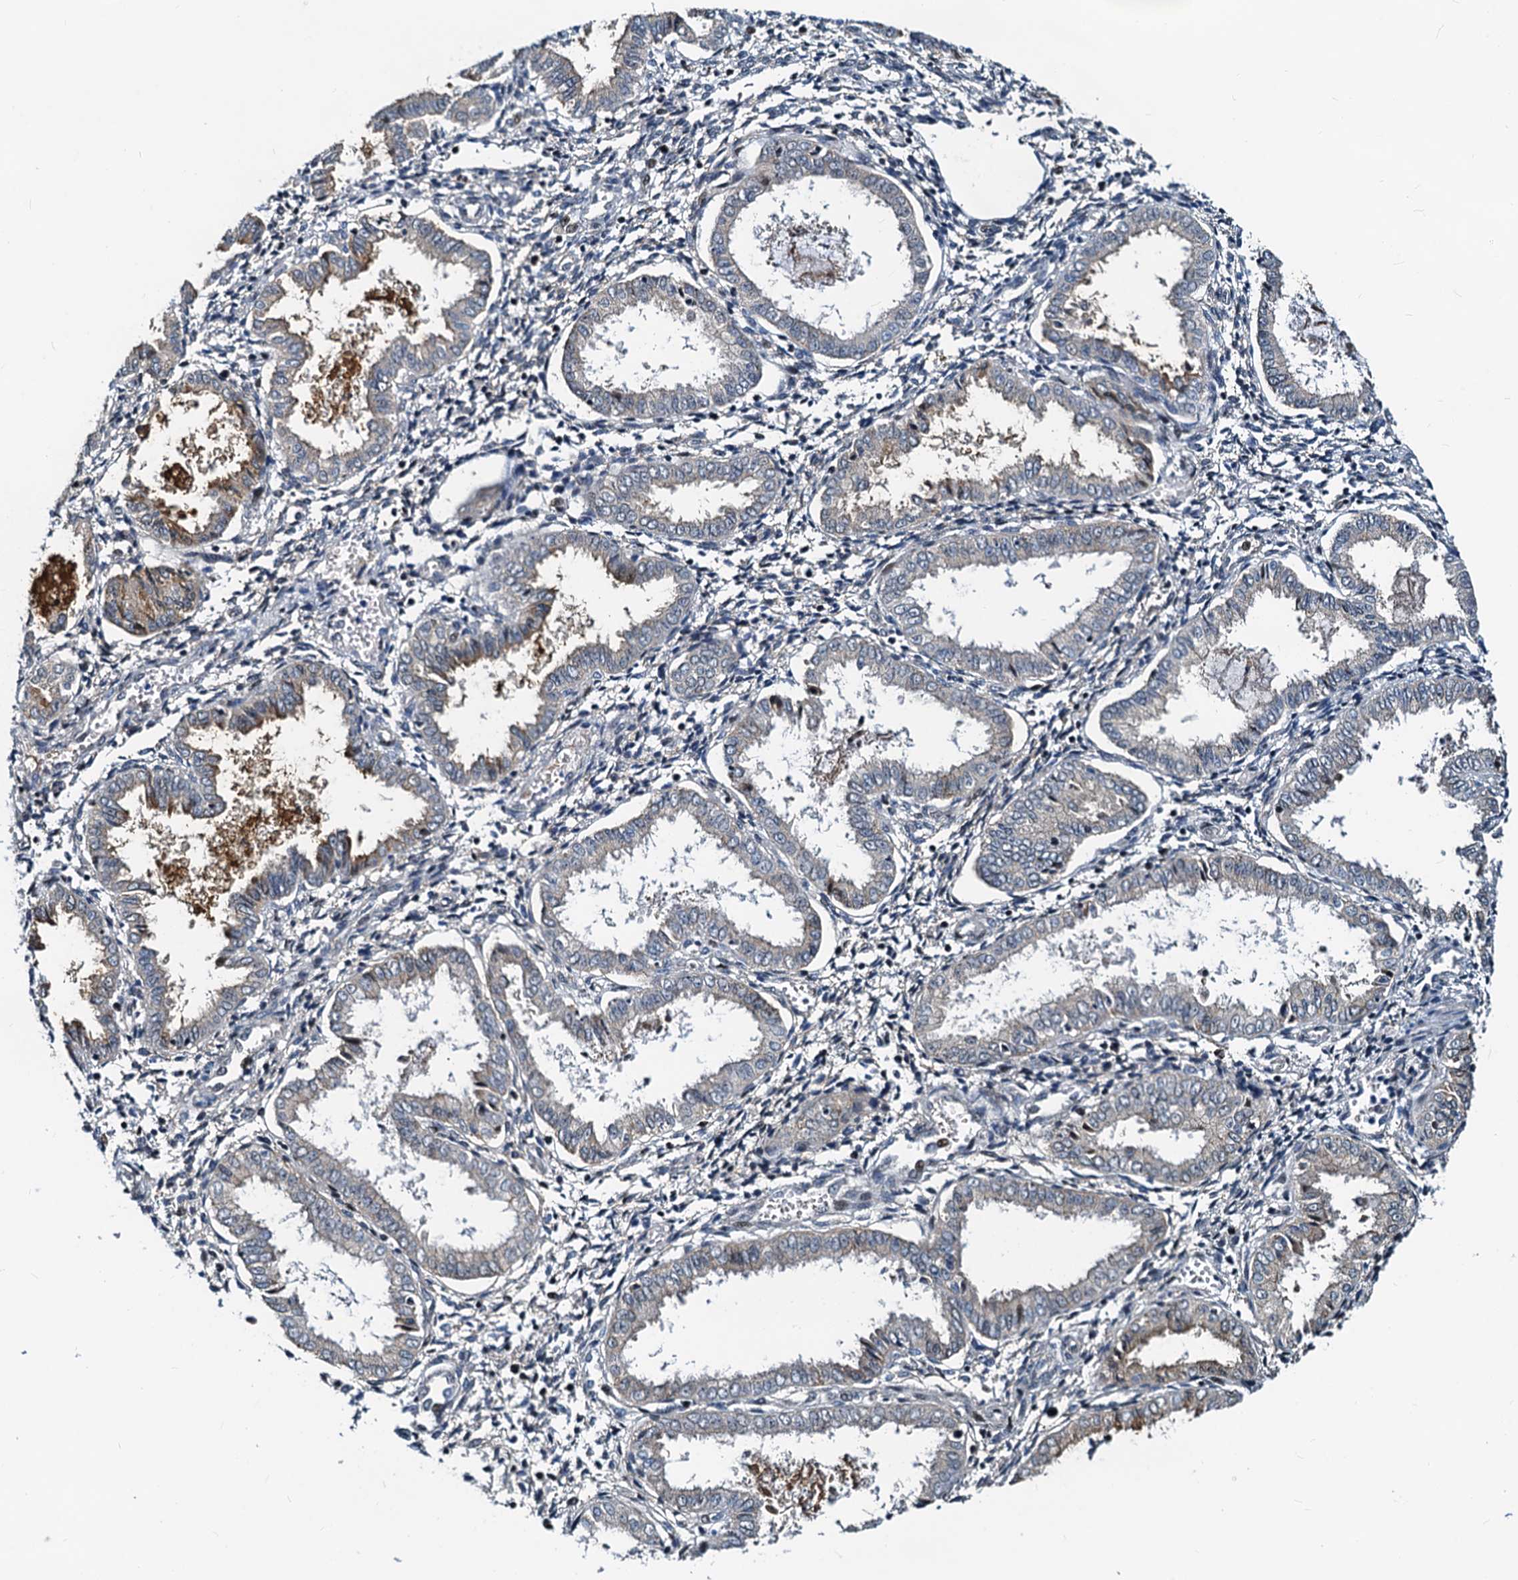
{"staining": {"intensity": "moderate", "quantity": "<25%", "location": "nuclear"}, "tissue": "endometrium", "cell_type": "Cells in endometrial stroma", "image_type": "normal", "snomed": [{"axis": "morphology", "description": "Normal tissue, NOS"}, {"axis": "topography", "description": "Endometrium"}], "caption": "Benign endometrium shows moderate nuclear expression in about <25% of cells in endometrial stroma, visualized by immunohistochemistry. (Brightfield microscopy of DAB IHC at high magnification).", "gene": "PTGES3", "patient": {"sex": "female", "age": 33}}